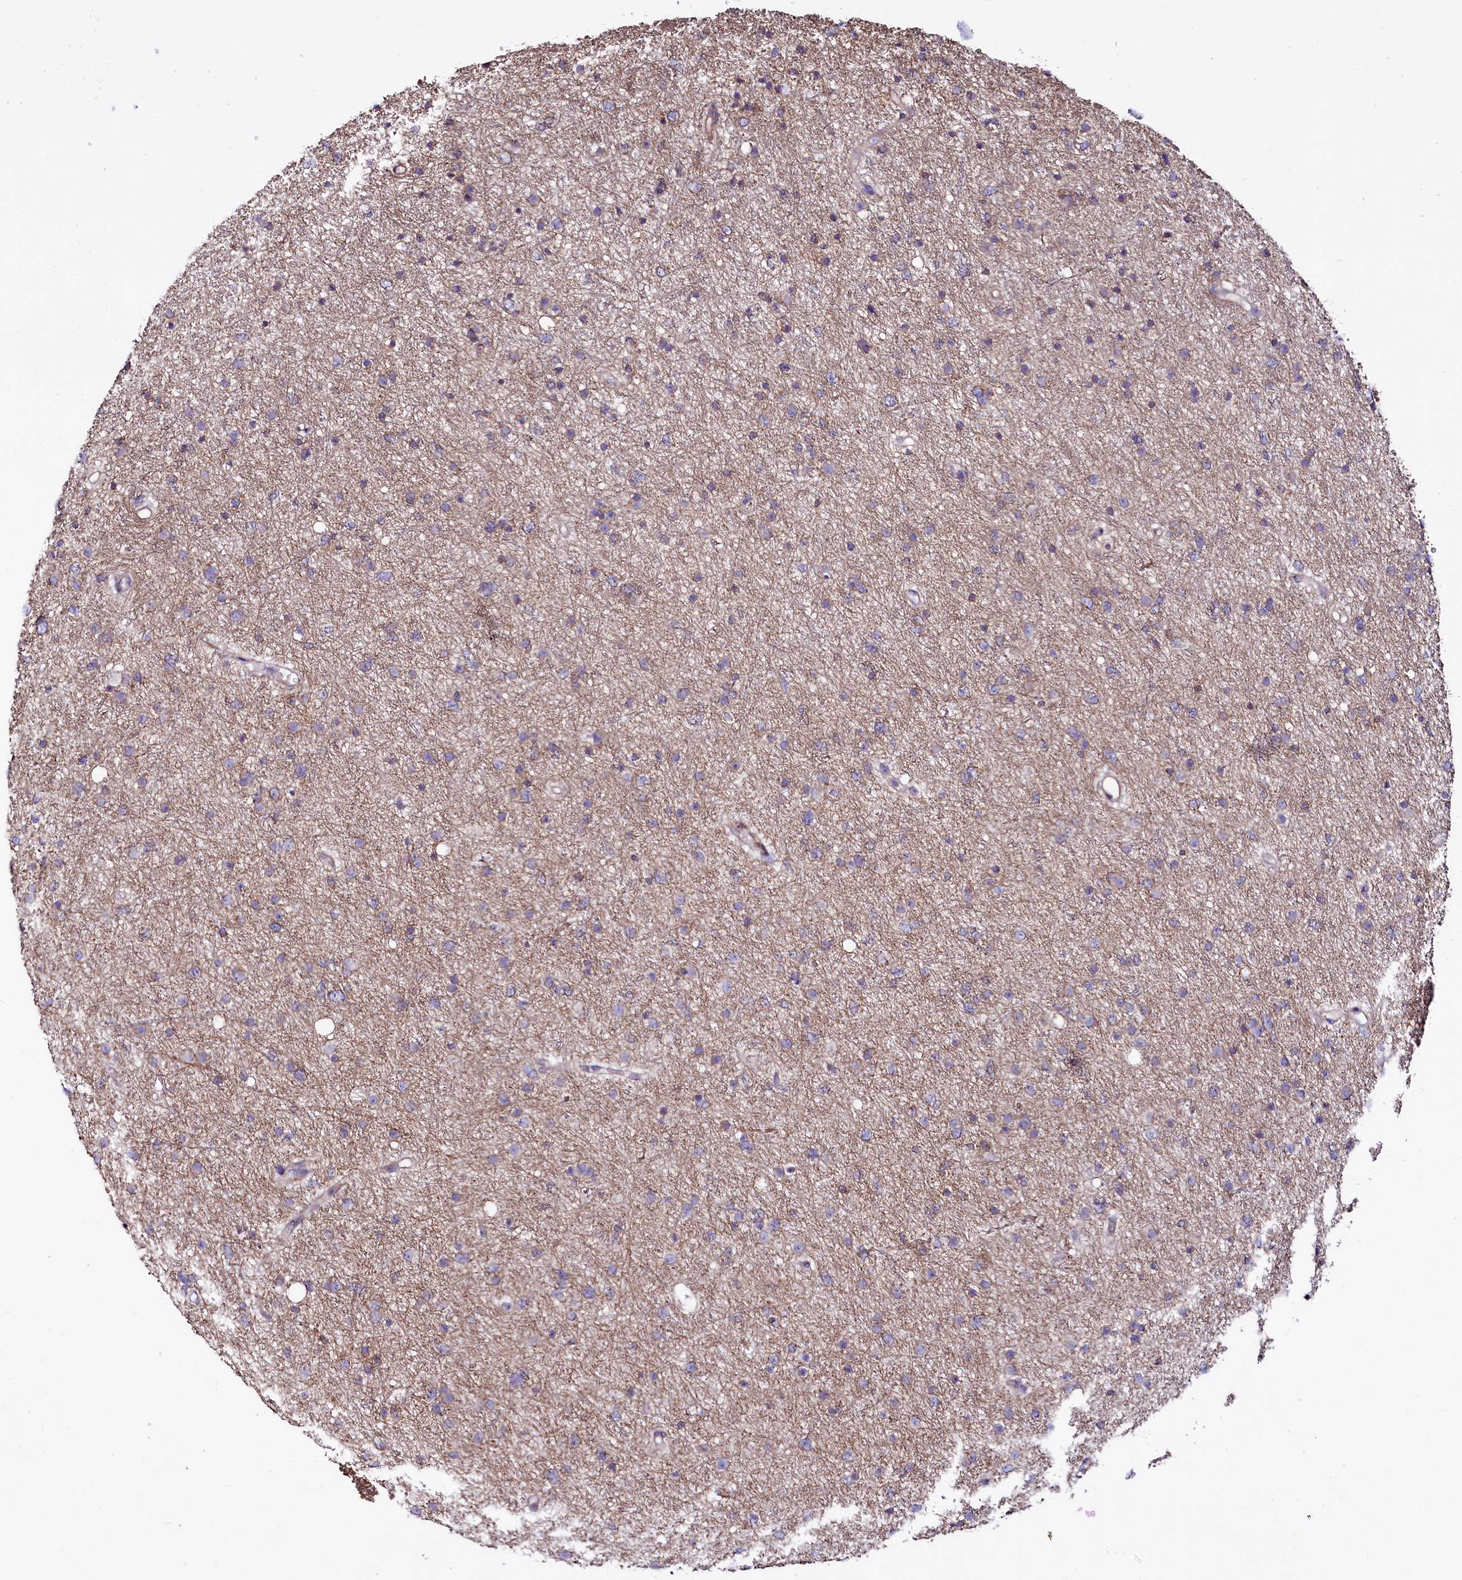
{"staining": {"intensity": "negative", "quantity": "none", "location": "none"}, "tissue": "glioma", "cell_type": "Tumor cells", "image_type": "cancer", "snomed": [{"axis": "morphology", "description": "Glioma, malignant, Low grade"}, {"axis": "topography", "description": "Cerebral cortex"}], "caption": "This is an immunohistochemistry histopathology image of human glioma. There is no expression in tumor cells.", "gene": "FCHSD2", "patient": {"sex": "female", "age": 39}}